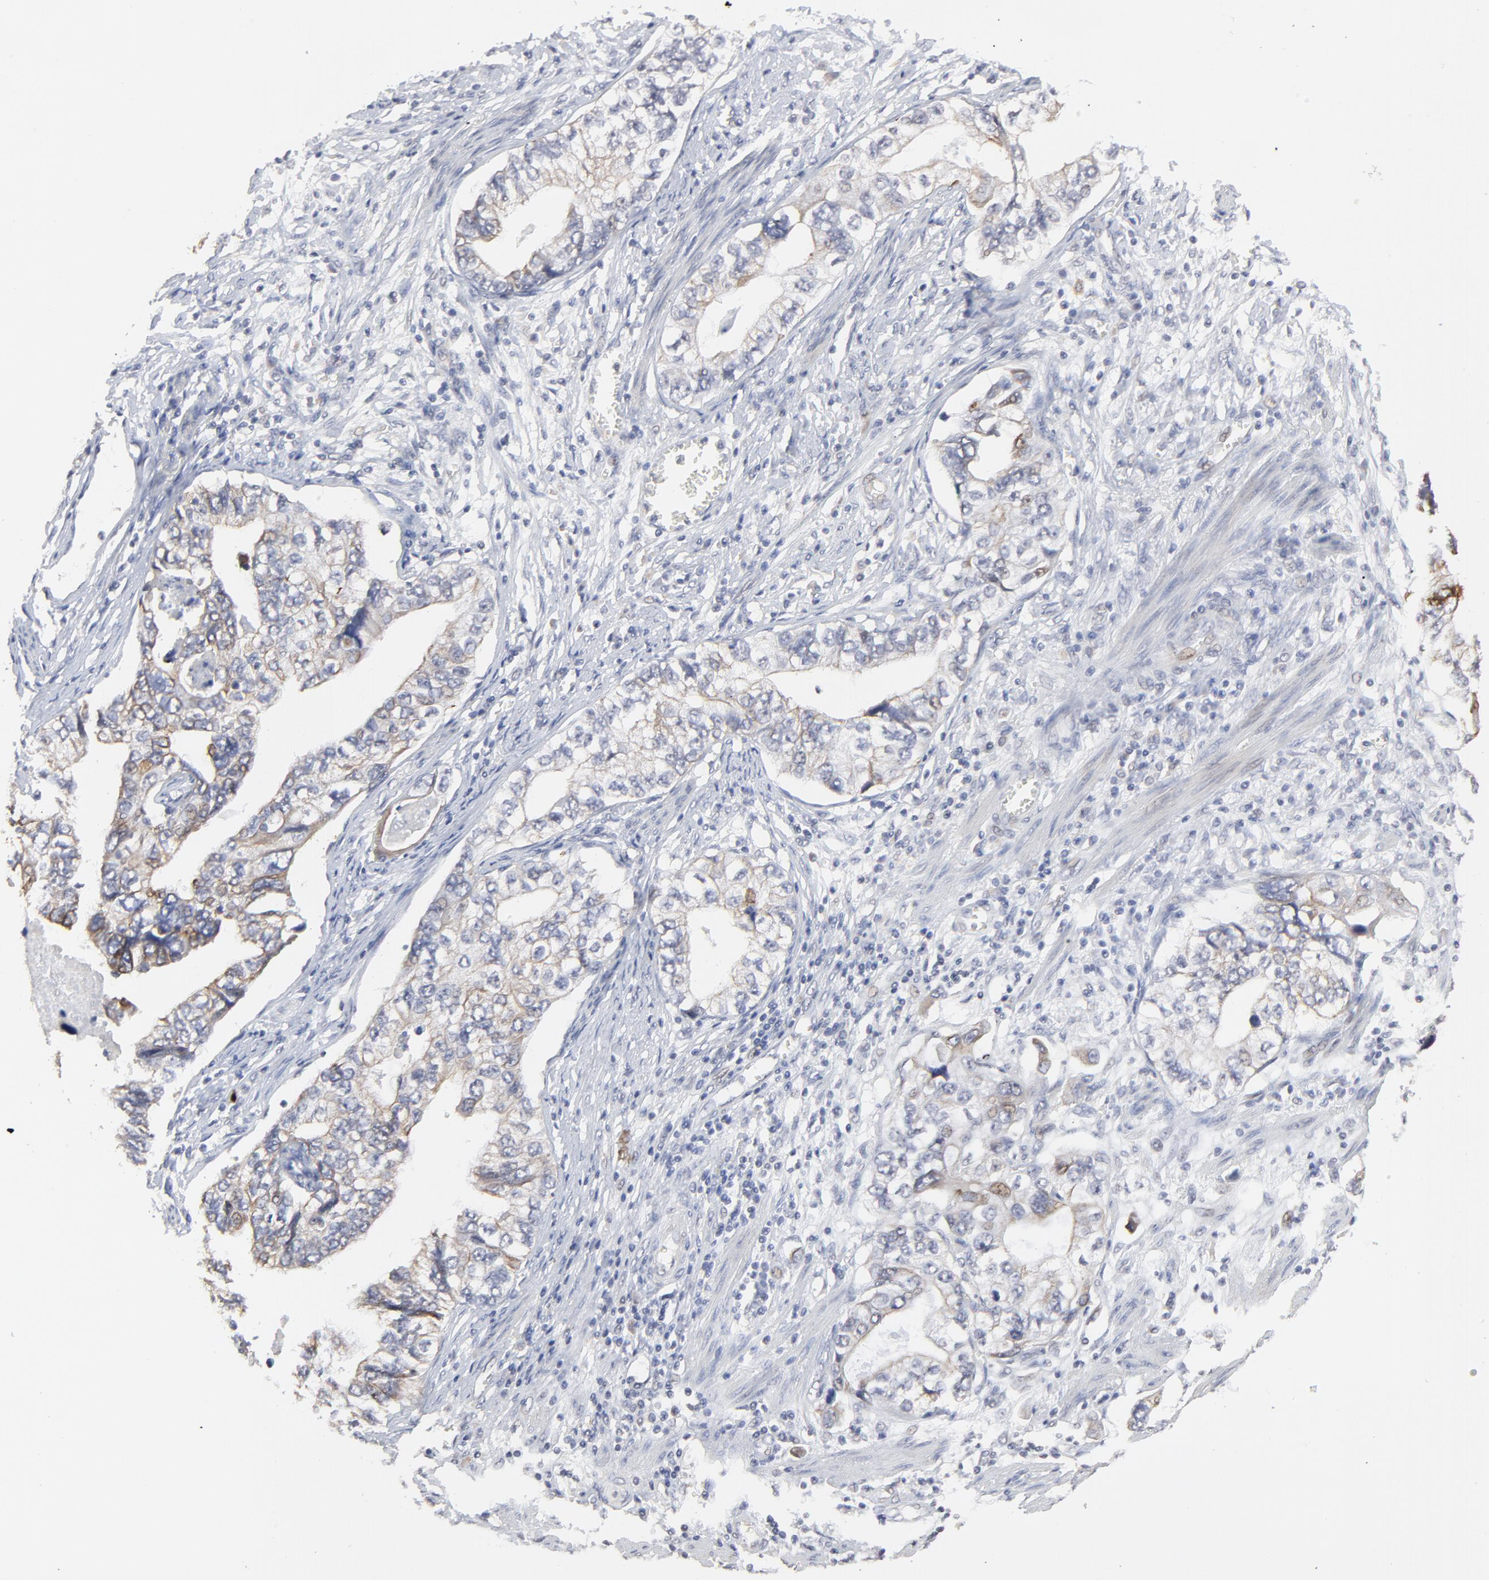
{"staining": {"intensity": "weak", "quantity": "25%-75%", "location": "nuclear"}, "tissue": "stomach cancer", "cell_type": "Tumor cells", "image_type": "cancer", "snomed": [{"axis": "morphology", "description": "Adenocarcinoma, NOS"}, {"axis": "topography", "description": "Pancreas"}, {"axis": "topography", "description": "Stomach, upper"}], "caption": "An IHC histopathology image of neoplastic tissue is shown. Protein staining in brown shows weak nuclear positivity in stomach adenocarcinoma within tumor cells.", "gene": "FAM199X", "patient": {"sex": "male", "age": 77}}